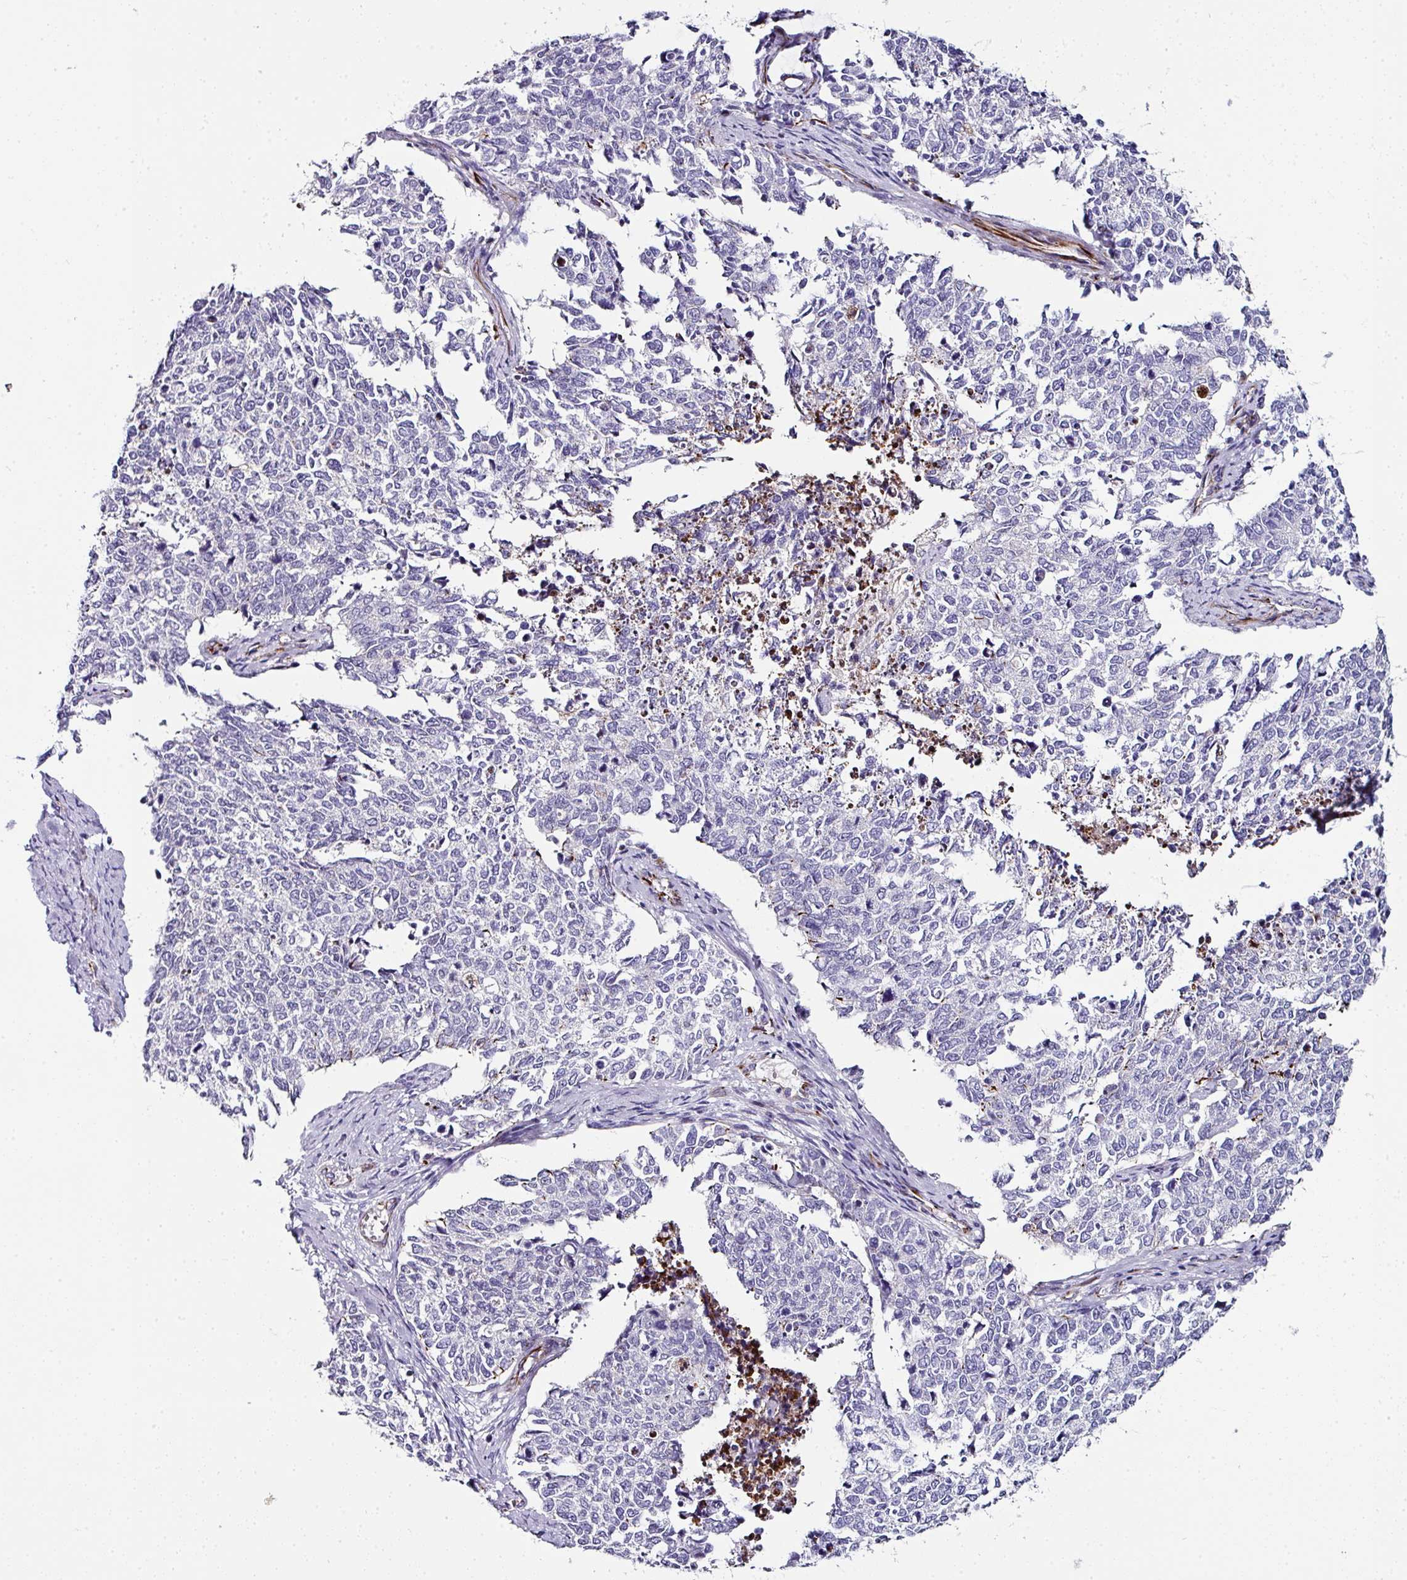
{"staining": {"intensity": "negative", "quantity": "none", "location": "none"}, "tissue": "cervical cancer", "cell_type": "Tumor cells", "image_type": "cancer", "snomed": [{"axis": "morphology", "description": "Squamous cell carcinoma, NOS"}, {"axis": "topography", "description": "Cervix"}], "caption": "Tumor cells show no significant staining in cervical cancer (squamous cell carcinoma).", "gene": "TMPRSS9", "patient": {"sex": "female", "age": 63}}